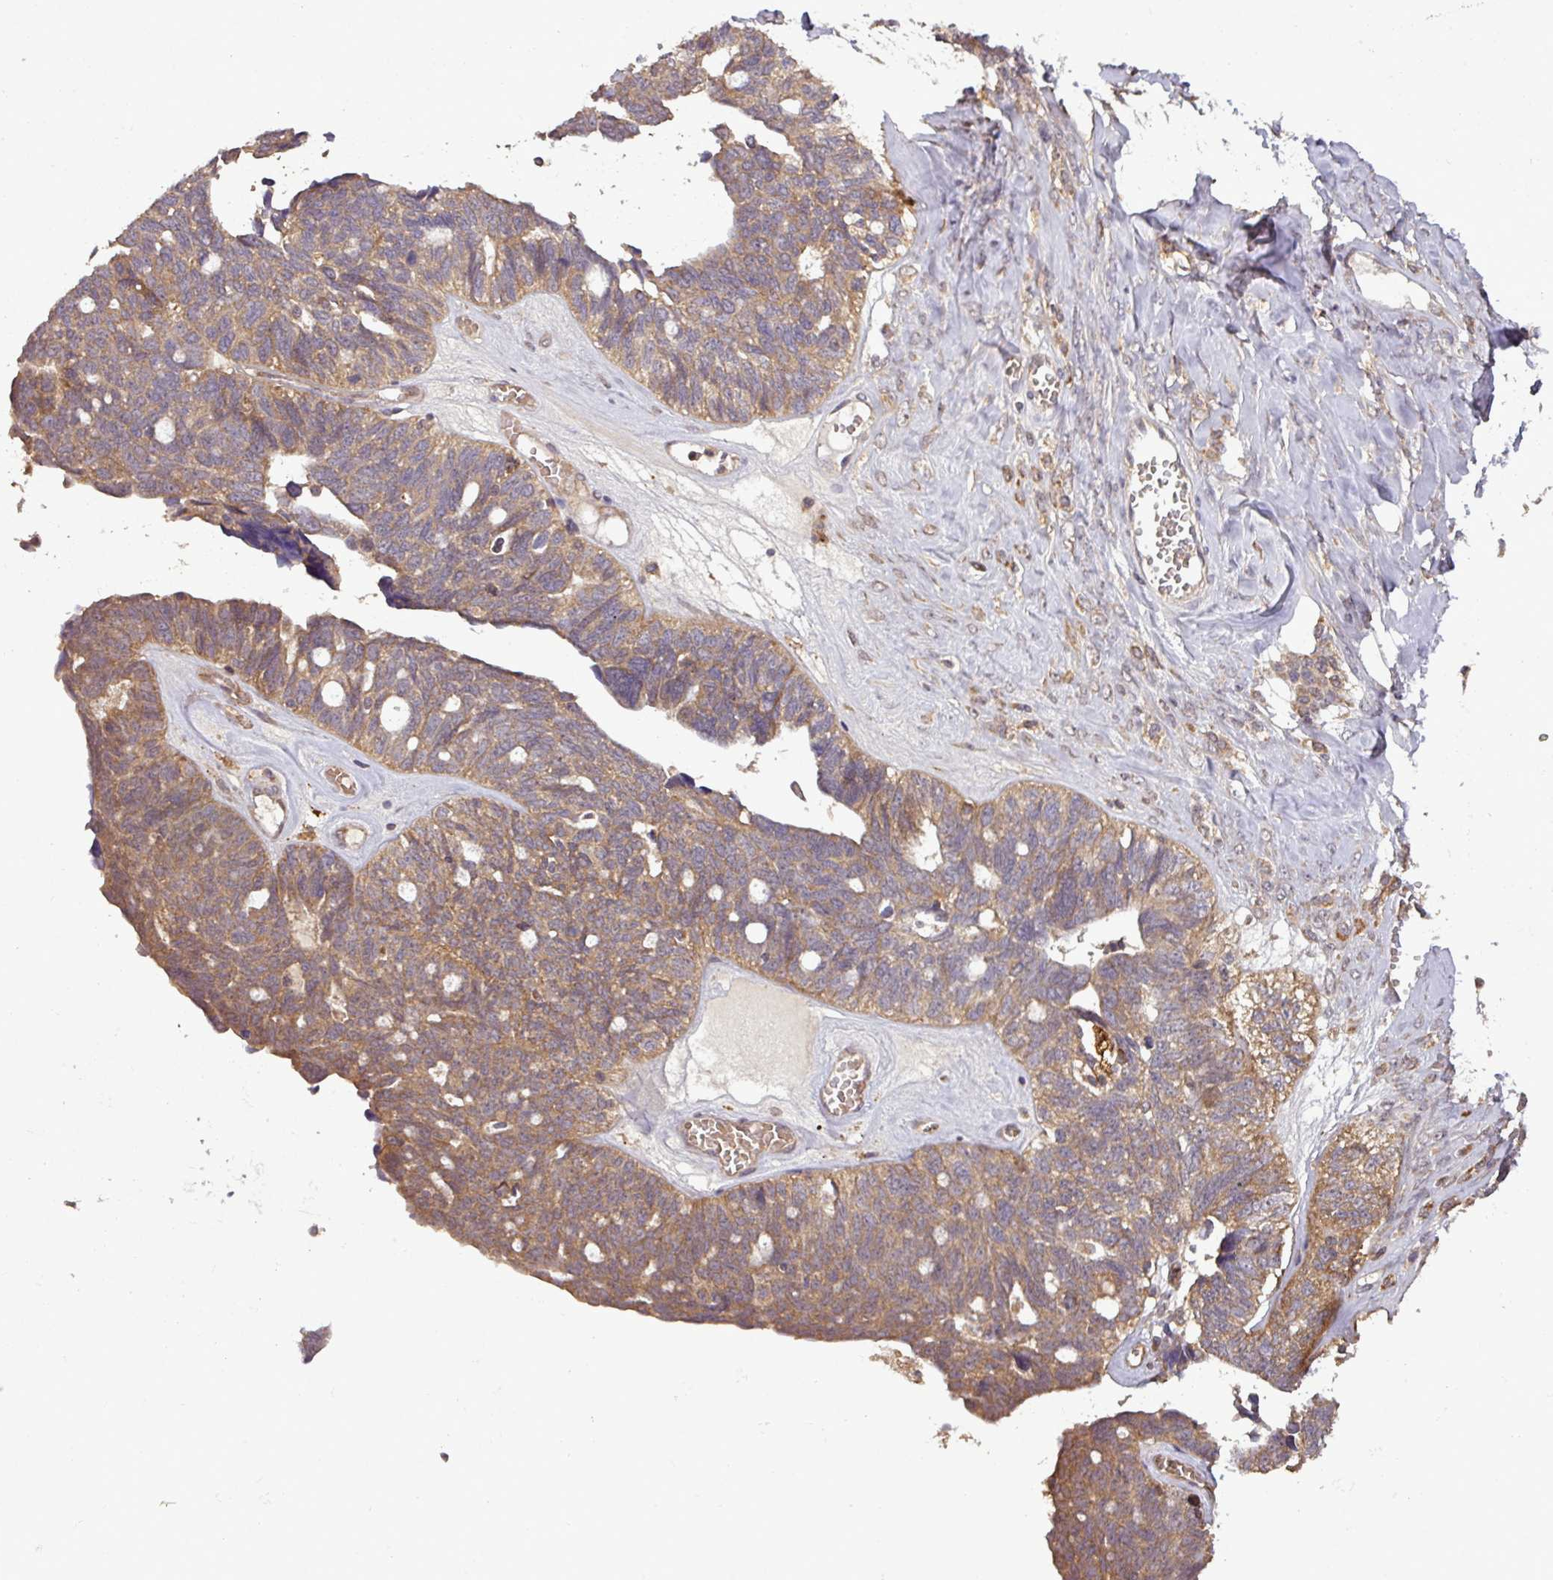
{"staining": {"intensity": "moderate", "quantity": ">75%", "location": "cytoplasmic/membranous"}, "tissue": "ovarian cancer", "cell_type": "Tumor cells", "image_type": "cancer", "snomed": [{"axis": "morphology", "description": "Cystadenocarcinoma, serous, NOS"}, {"axis": "topography", "description": "Ovary"}], "caption": "Human ovarian cancer stained with a protein marker reveals moderate staining in tumor cells.", "gene": "NT5C3A", "patient": {"sex": "female", "age": 79}}